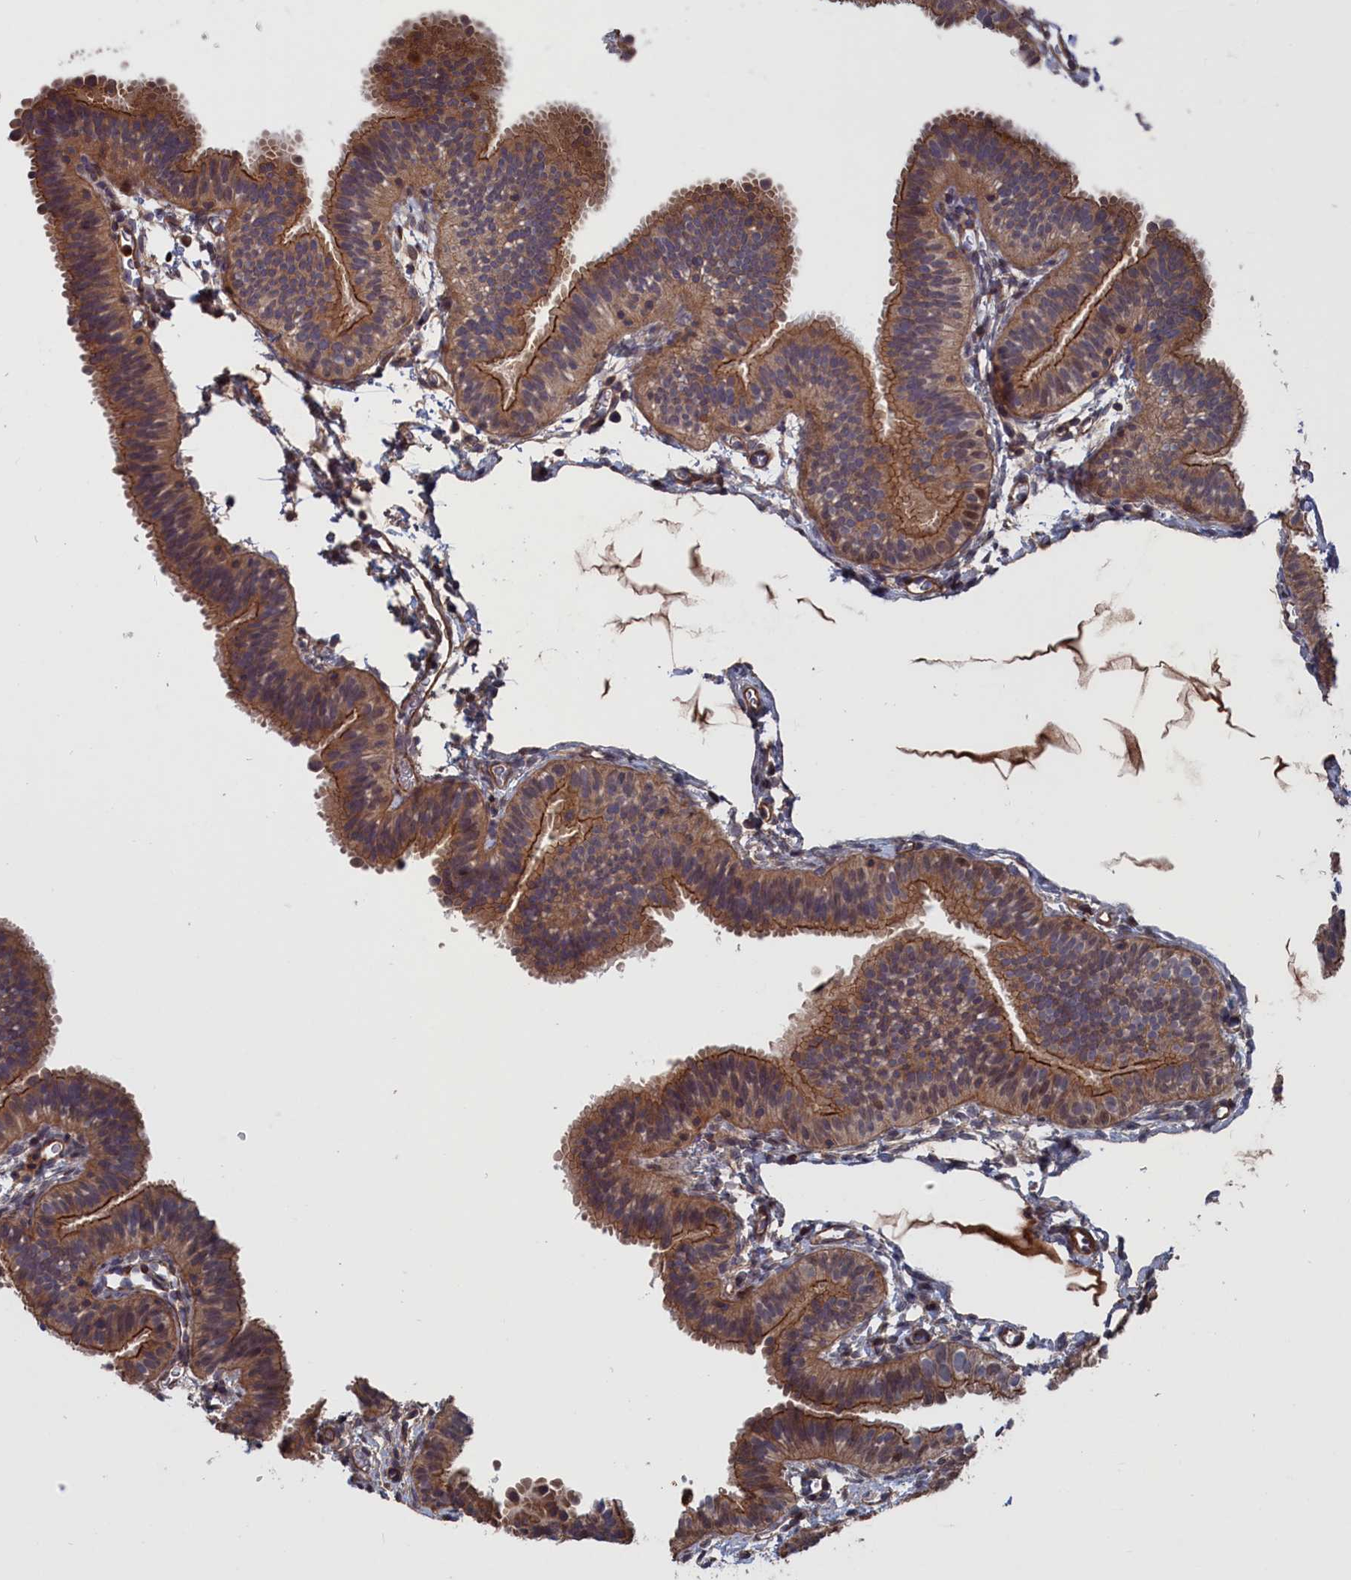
{"staining": {"intensity": "moderate", "quantity": ">75%", "location": "cytoplasmic/membranous"}, "tissue": "fallopian tube", "cell_type": "Glandular cells", "image_type": "normal", "snomed": [{"axis": "morphology", "description": "Normal tissue, NOS"}, {"axis": "topography", "description": "Fallopian tube"}], "caption": "Glandular cells reveal moderate cytoplasmic/membranous expression in about >75% of cells in normal fallopian tube. (DAB = brown stain, brightfield microscopy at high magnification).", "gene": "PLA2G15", "patient": {"sex": "female", "age": 35}}